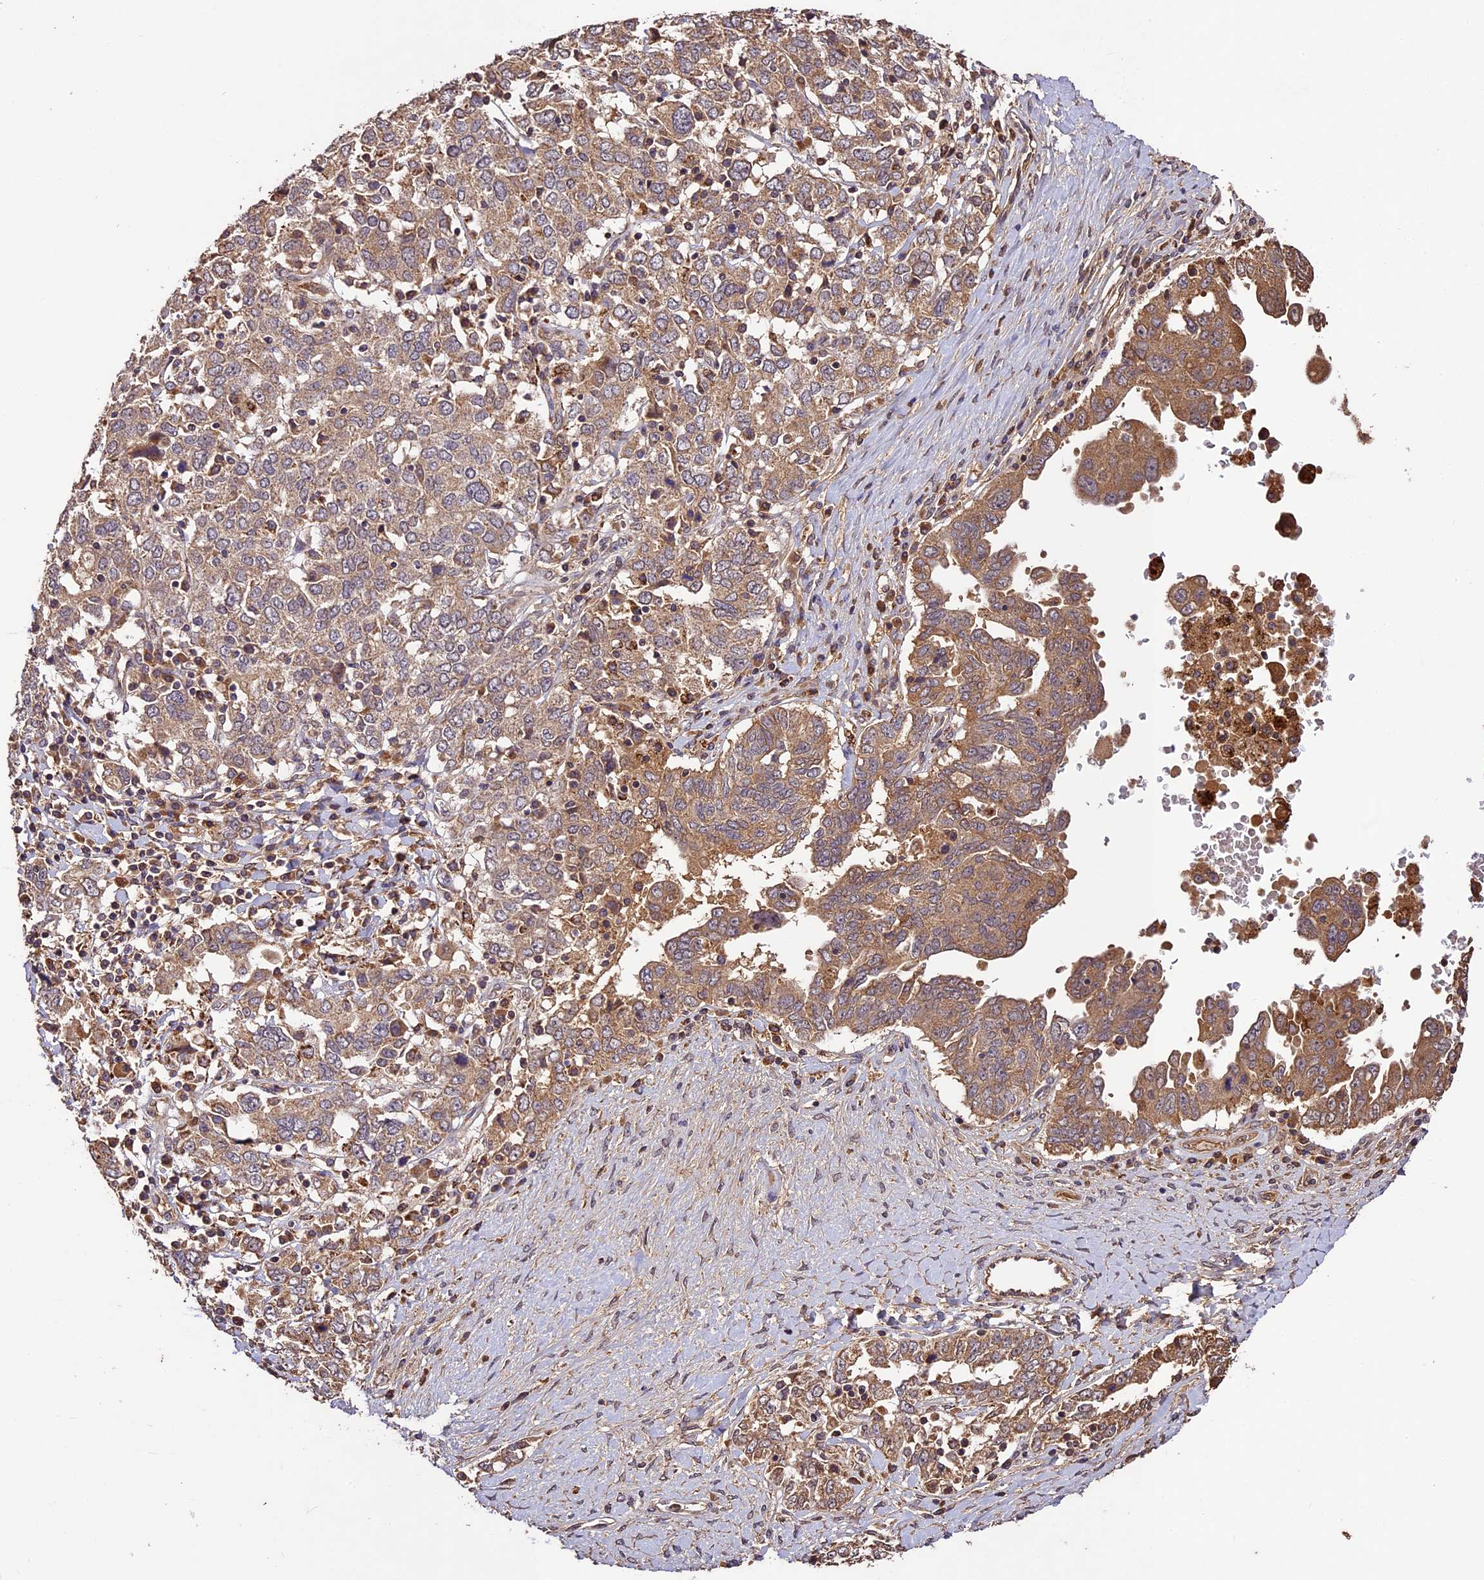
{"staining": {"intensity": "moderate", "quantity": ">75%", "location": "cytoplasmic/membranous"}, "tissue": "ovarian cancer", "cell_type": "Tumor cells", "image_type": "cancer", "snomed": [{"axis": "morphology", "description": "Carcinoma, endometroid"}, {"axis": "topography", "description": "Ovary"}], "caption": "This histopathology image reveals ovarian cancer (endometroid carcinoma) stained with IHC to label a protein in brown. The cytoplasmic/membranous of tumor cells show moderate positivity for the protein. Nuclei are counter-stained blue.", "gene": "CRLF1", "patient": {"sex": "female", "age": 62}}